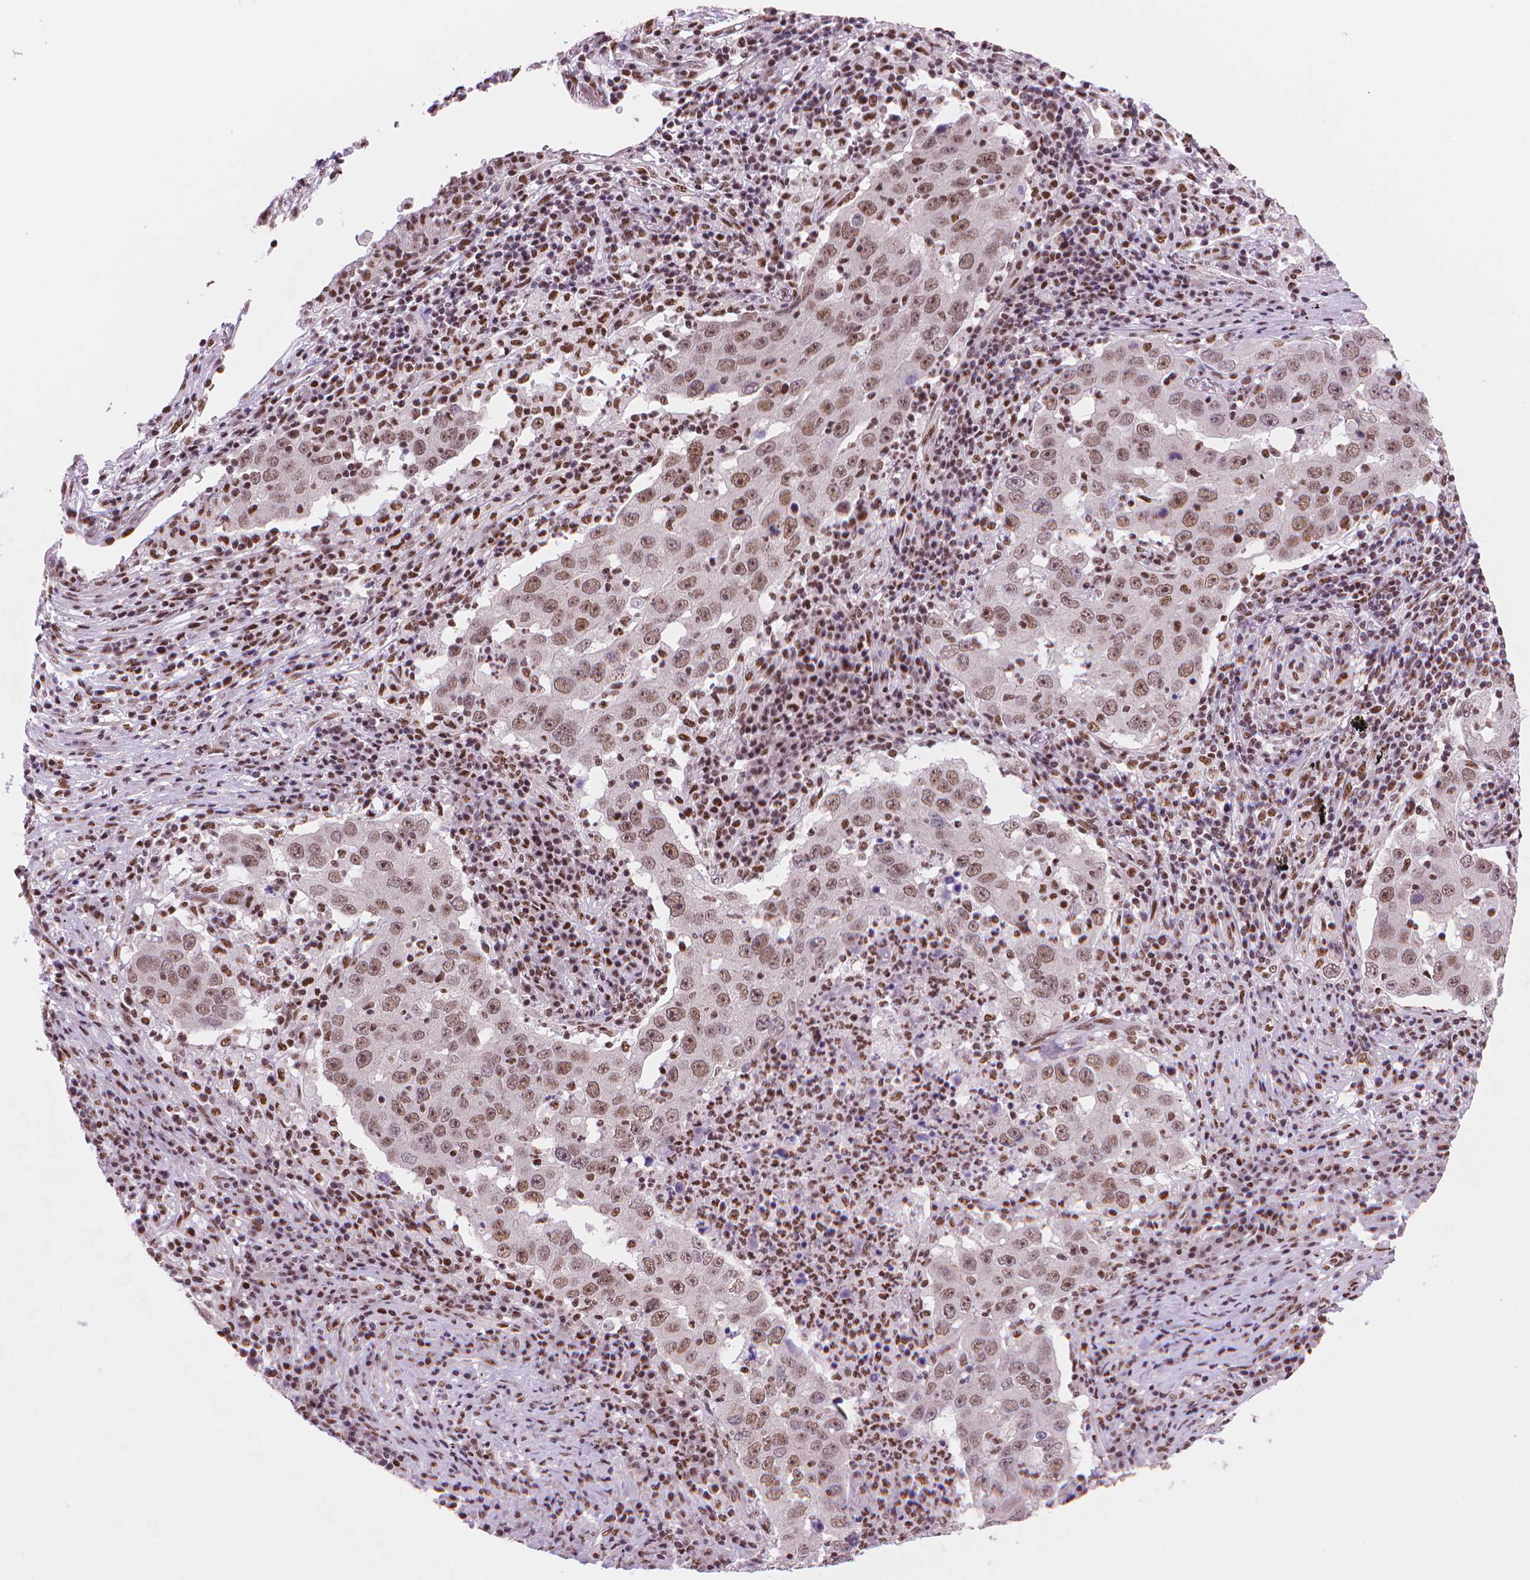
{"staining": {"intensity": "moderate", "quantity": ">75%", "location": "nuclear"}, "tissue": "lung cancer", "cell_type": "Tumor cells", "image_type": "cancer", "snomed": [{"axis": "morphology", "description": "Adenocarcinoma, NOS"}, {"axis": "topography", "description": "Lung"}], "caption": "Immunohistochemistry (IHC) photomicrograph of human lung cancer stained for a protein (brown), which shows medium levels of moderate nuclear expression in approximately >75% of tumor cells.", "gene": "UBN1", "patient": {"sex": "male", "age": 73}}